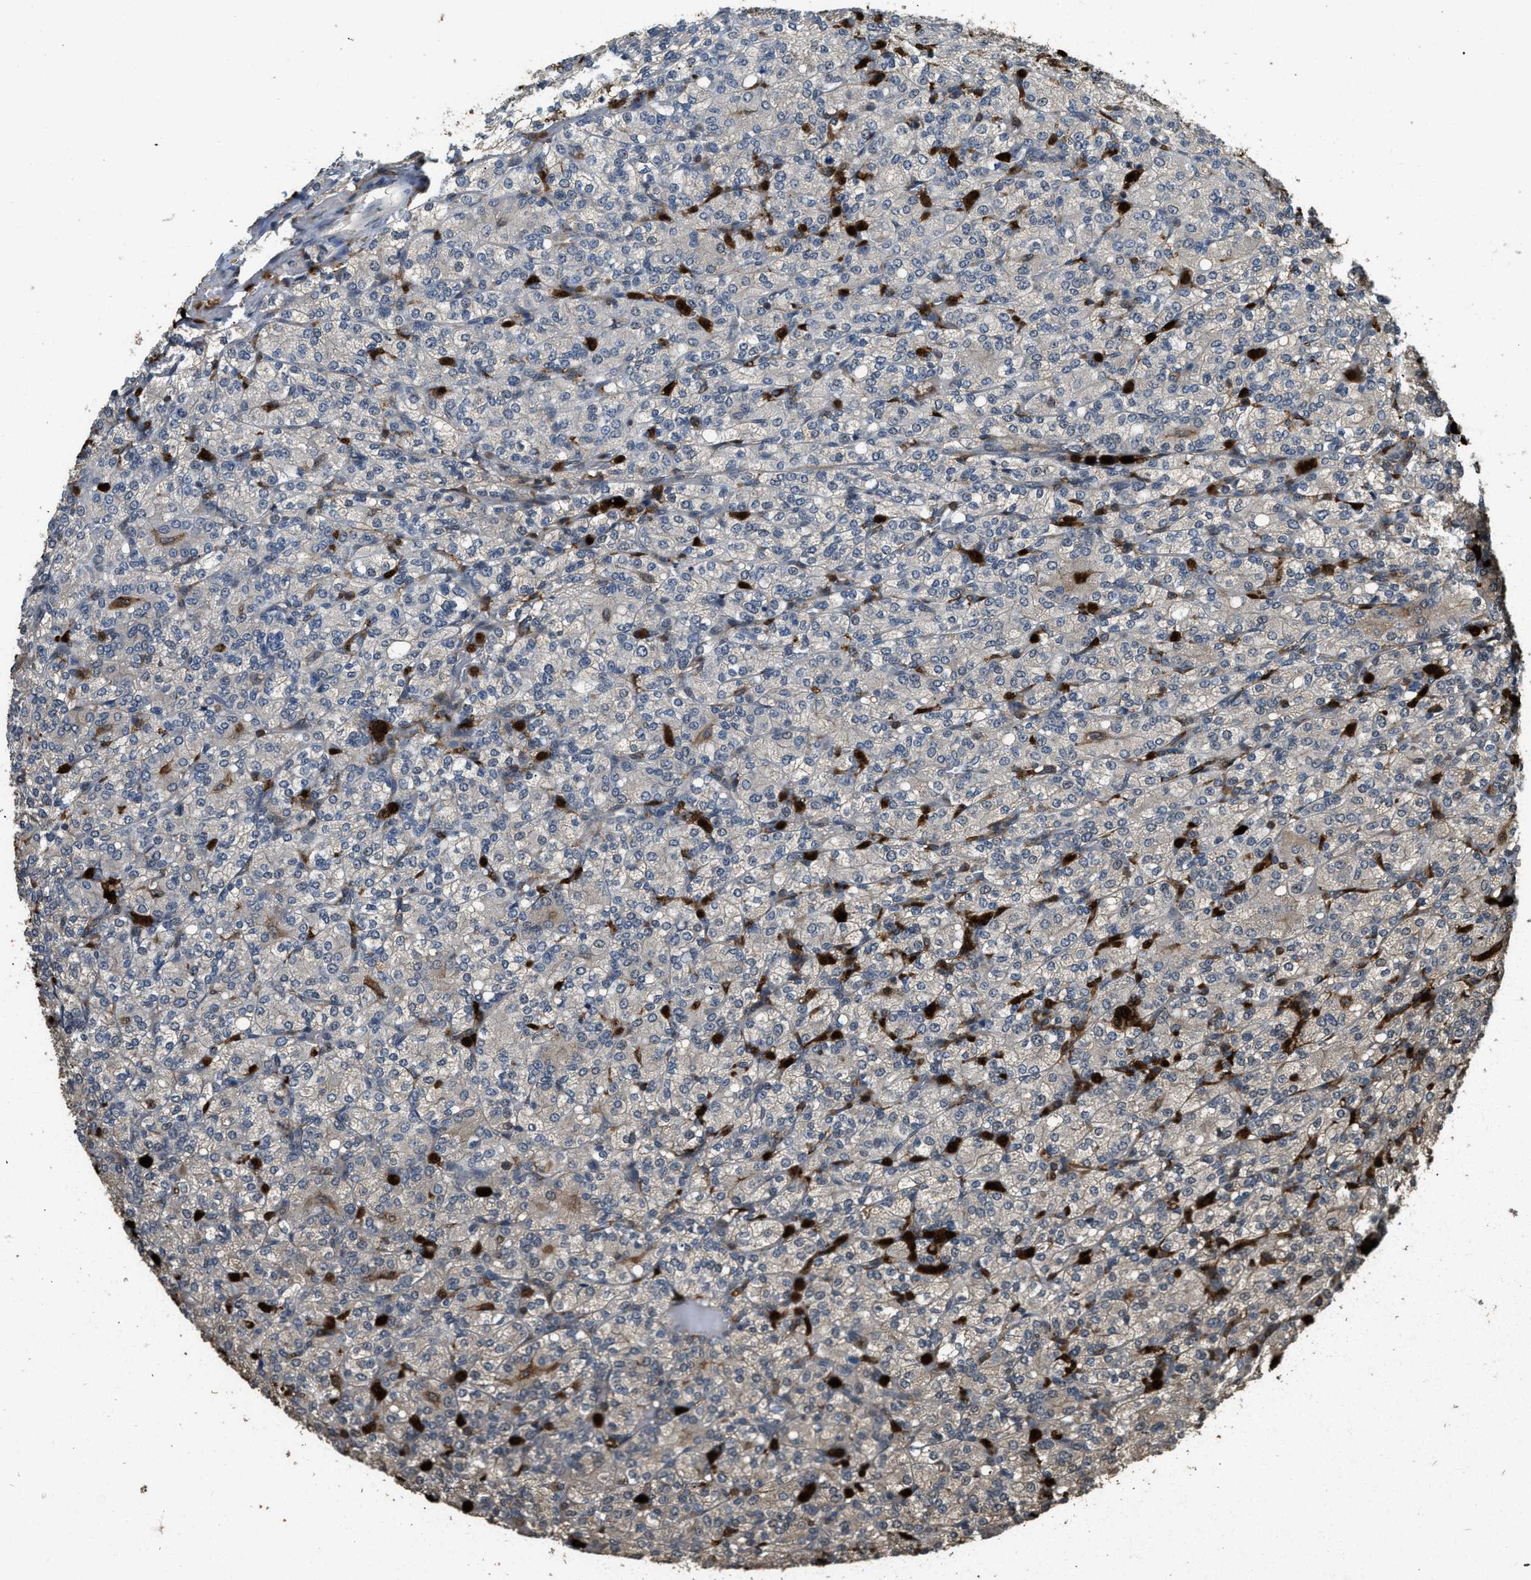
{"staining": {"intensity": "negative", "quantity": "none", "location": "none"}, "tissue": "renal cancer", "cell_type": "Tumor cells", "image_type": "cancer", "snomed": [{"axis": "morphology", "description": "Adenocarcinoma, NOS"}, {"axis": "topography", "description": "Kidney"}], "caption": "Protein analysis of adenocarcinoma (renal) reveals no significant expression in tumor cells.", "gene": "RNF141", "patient": {"sex": "male", "age": 77}}